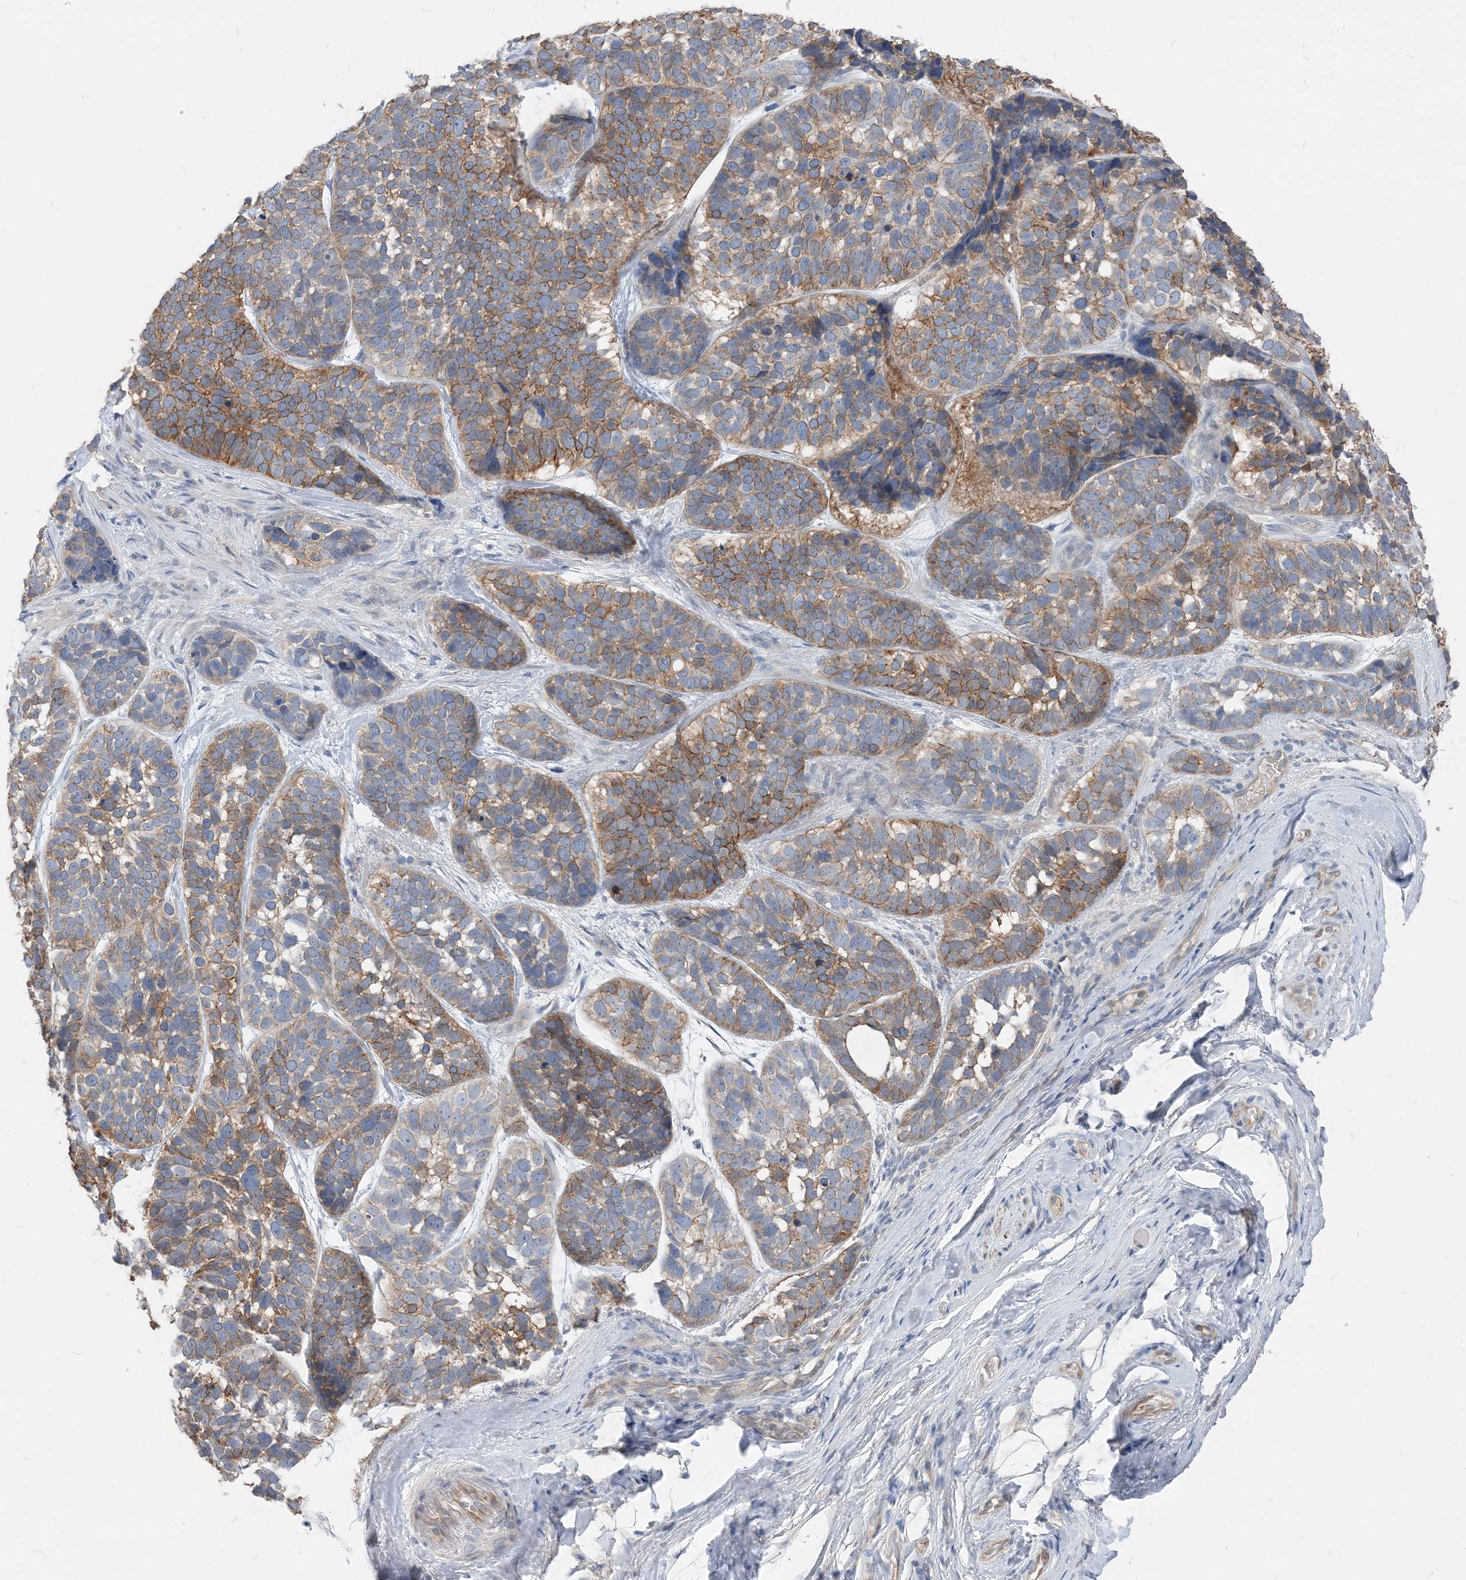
{"staining": {"intensity": "moderate", "quantity": "25%-75%", "location": "cytoplasmic/membranous"}, "tissue": "skin cancer", "cell_type": "Tumor cells", "image_type": "cancer", "snomed": [{"axis": "morphology", "description": "Basal cell carcinoma"}, {"axis": "topography", "description": "Skin"}], "caption": "Immunohistochemical staining of human skin cancer (basal cell carcinoma) shows medium levels of moderate cytoplasmic/membranous protein staining in about 25%-75% of tumor cells.", "gene": "NCOA7", "patient": {"sex": "male", "age": 62}}